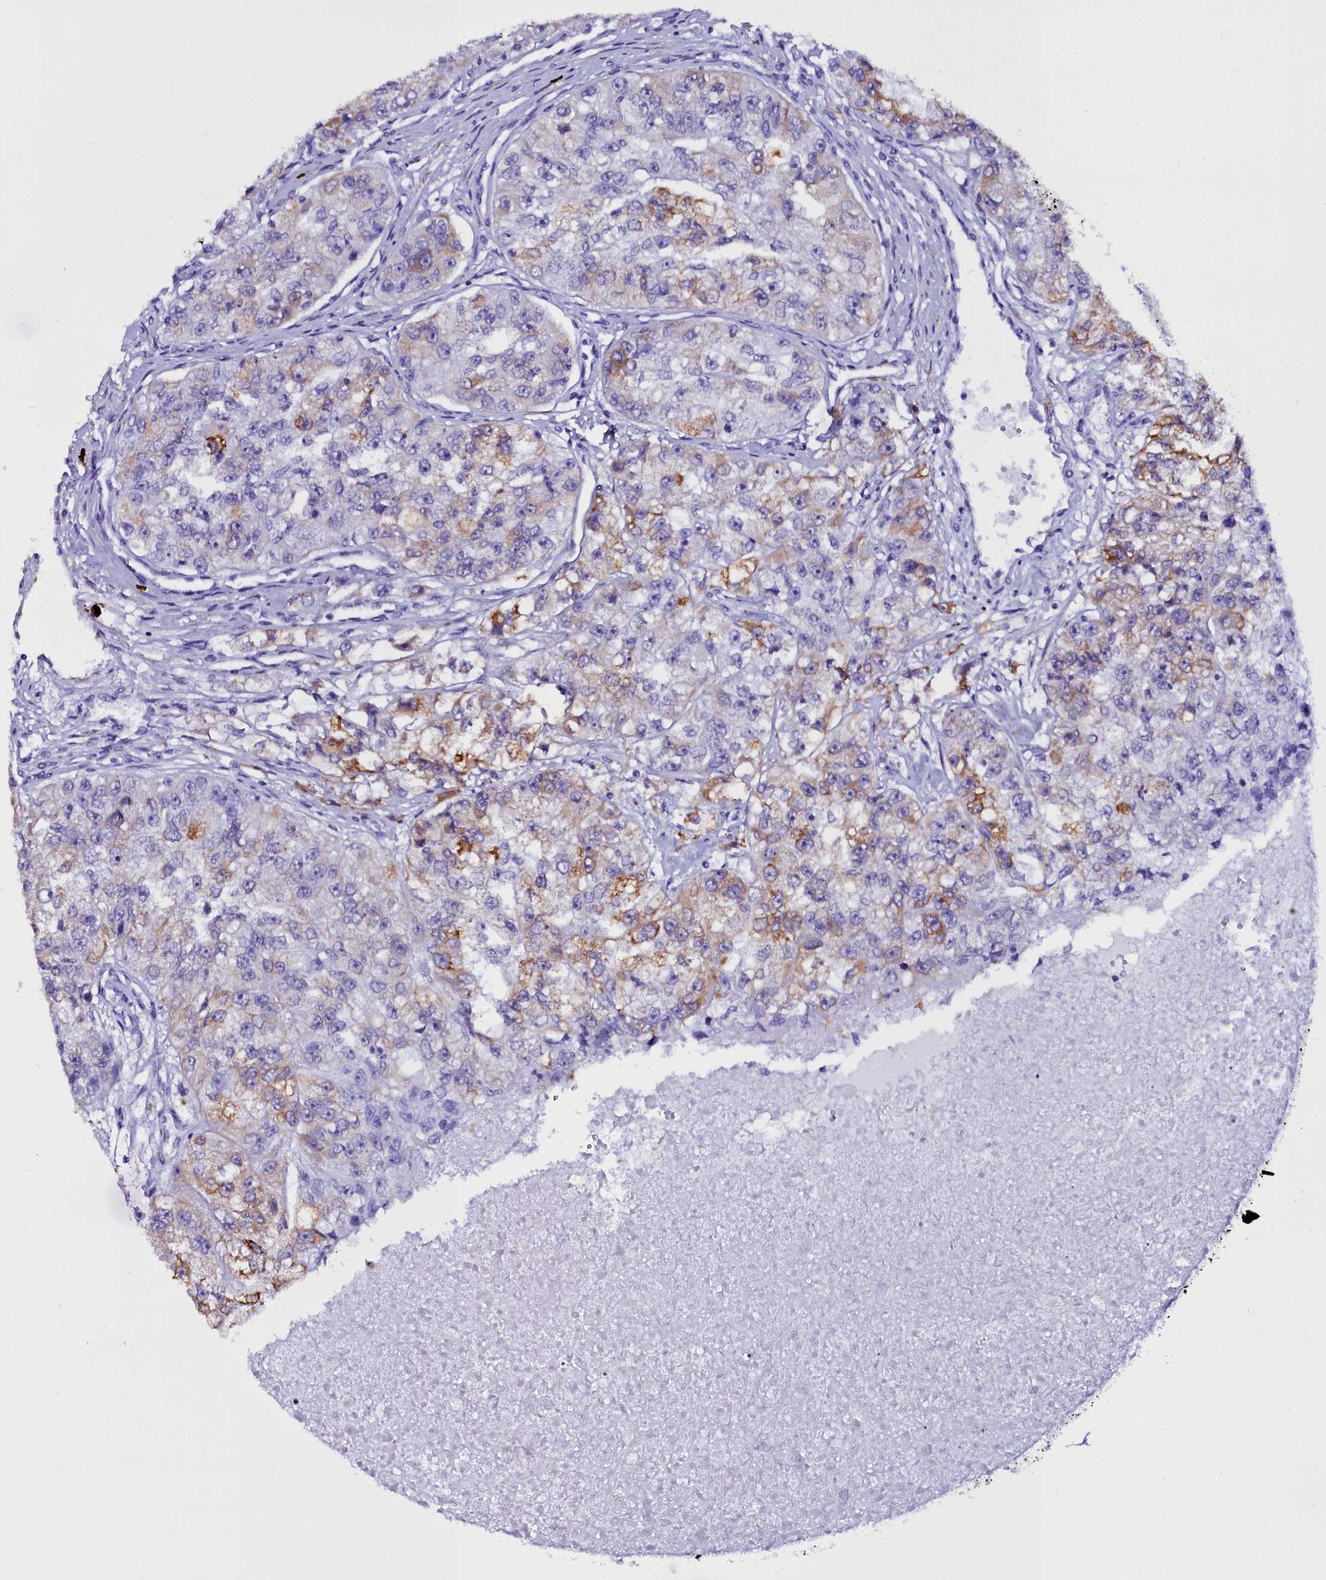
{"staining": {"intensity": "moderate", "quantity": "<25%", "location": "cytoplasmic/membranous"}, "tissue": "renal cancer", "cell_type": "Tumor cells", "image_type": "cancer", "snomed": [{"axis": "morphology", "description": "Adenocarcinoma, NOS"}, {"axis": "topography", "description": "Kidney"}], "caption": "Tumor cells show moderate cytoplasmic/membranous expression in approximately <25% of cells in renal cancer (adenocarcinoma).", "gene": "TXNDC5", "patient": {"sex": "male", "age": 63}}